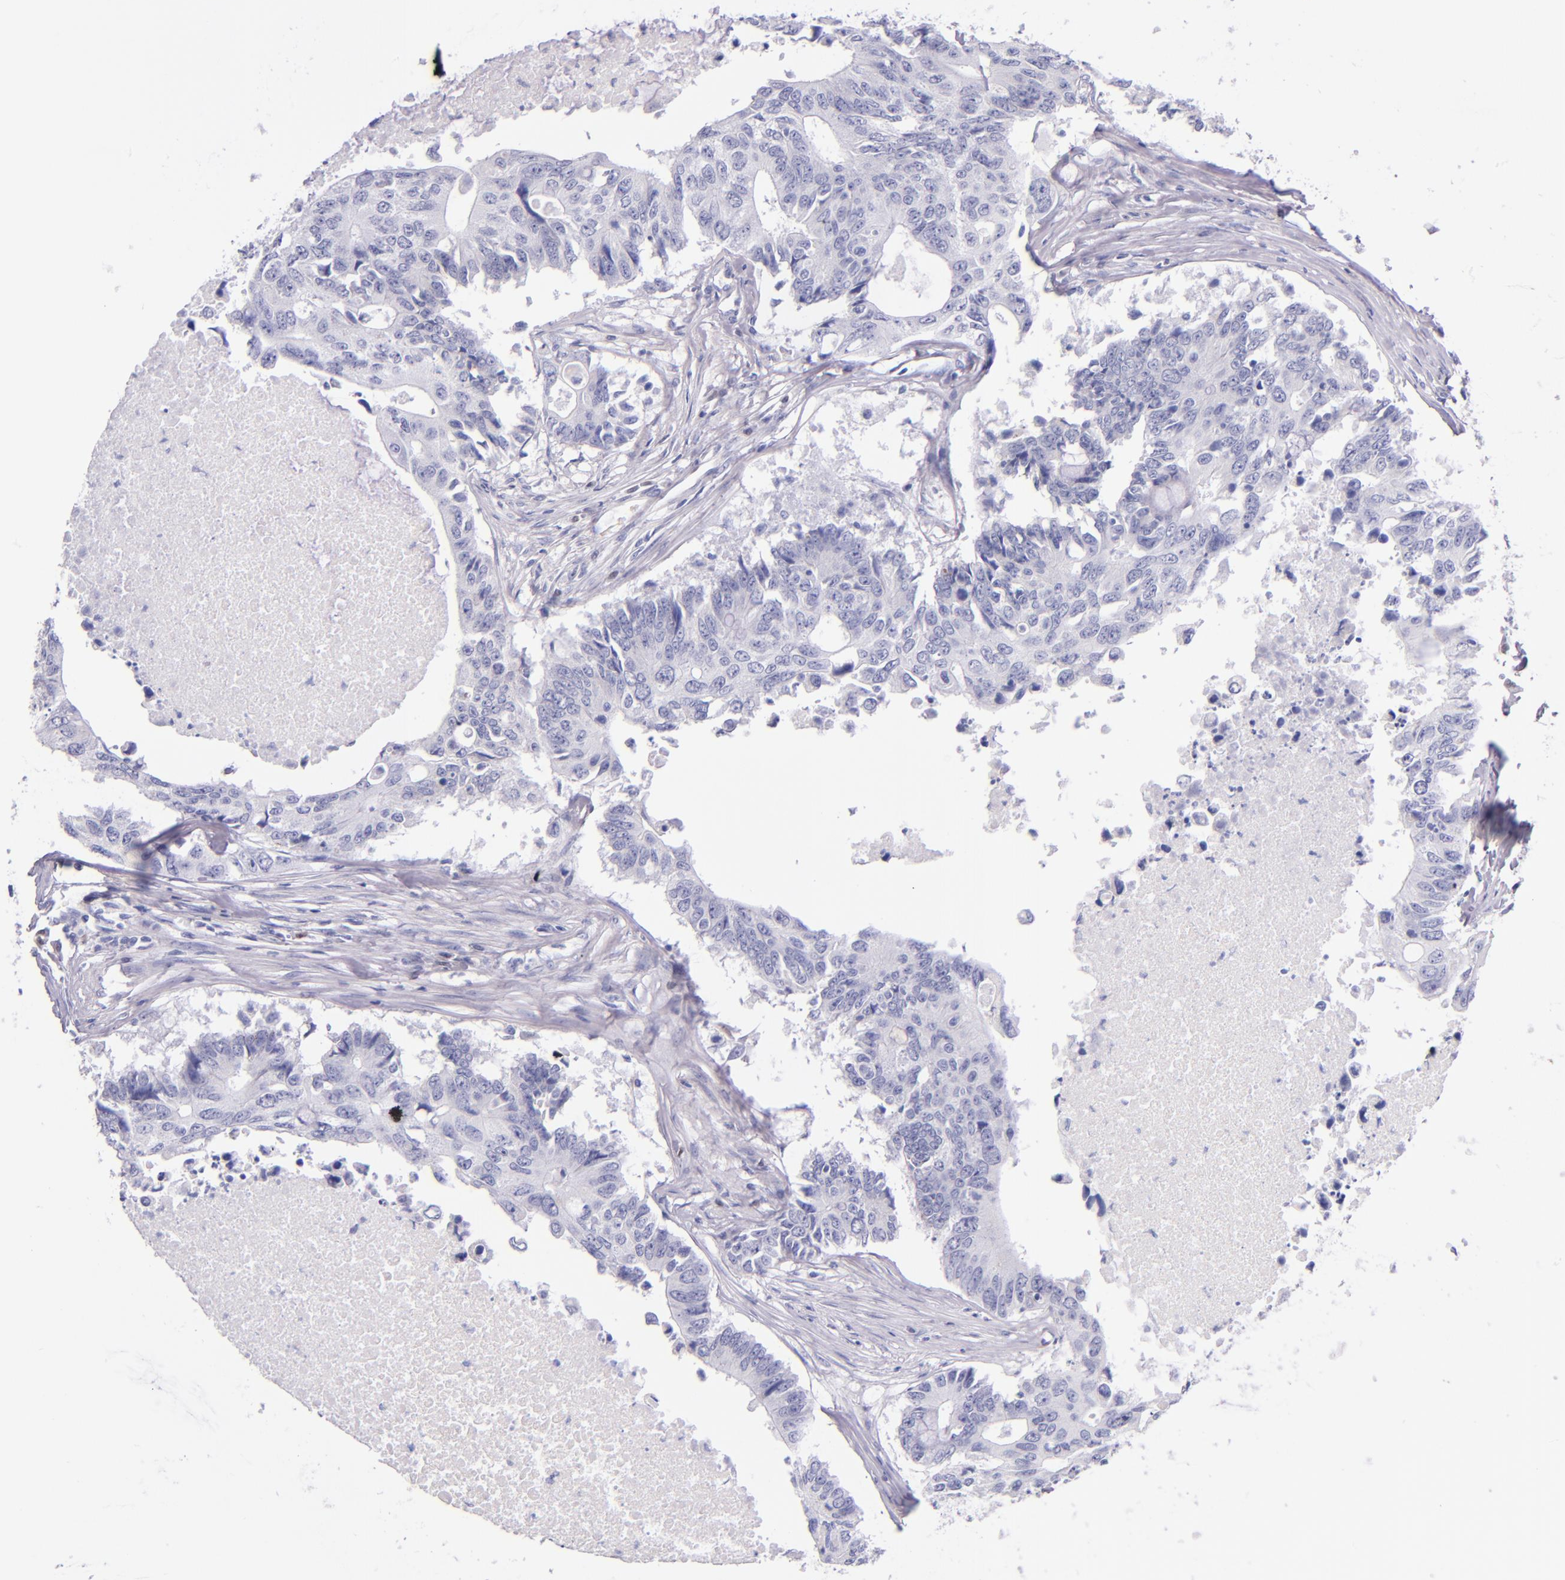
{"staining": {"intensity": "negative", "quantity": "none", "location": "none"}, "tissue": "colorectal cancer", "cell_type": "Tumor cells", "image_type": "cancer", "snomed": [{"axis": "morphology", "description": "Adenocarcinoma, NOS"}, {"axis": "topography", "description": "Colon"}], "caption": "This is an immunohistochemistry image of colorectal cancer. There is no staining in tumor cells.", "gene": "IRF4", "patient": {"sex": "male", "age": 71}}